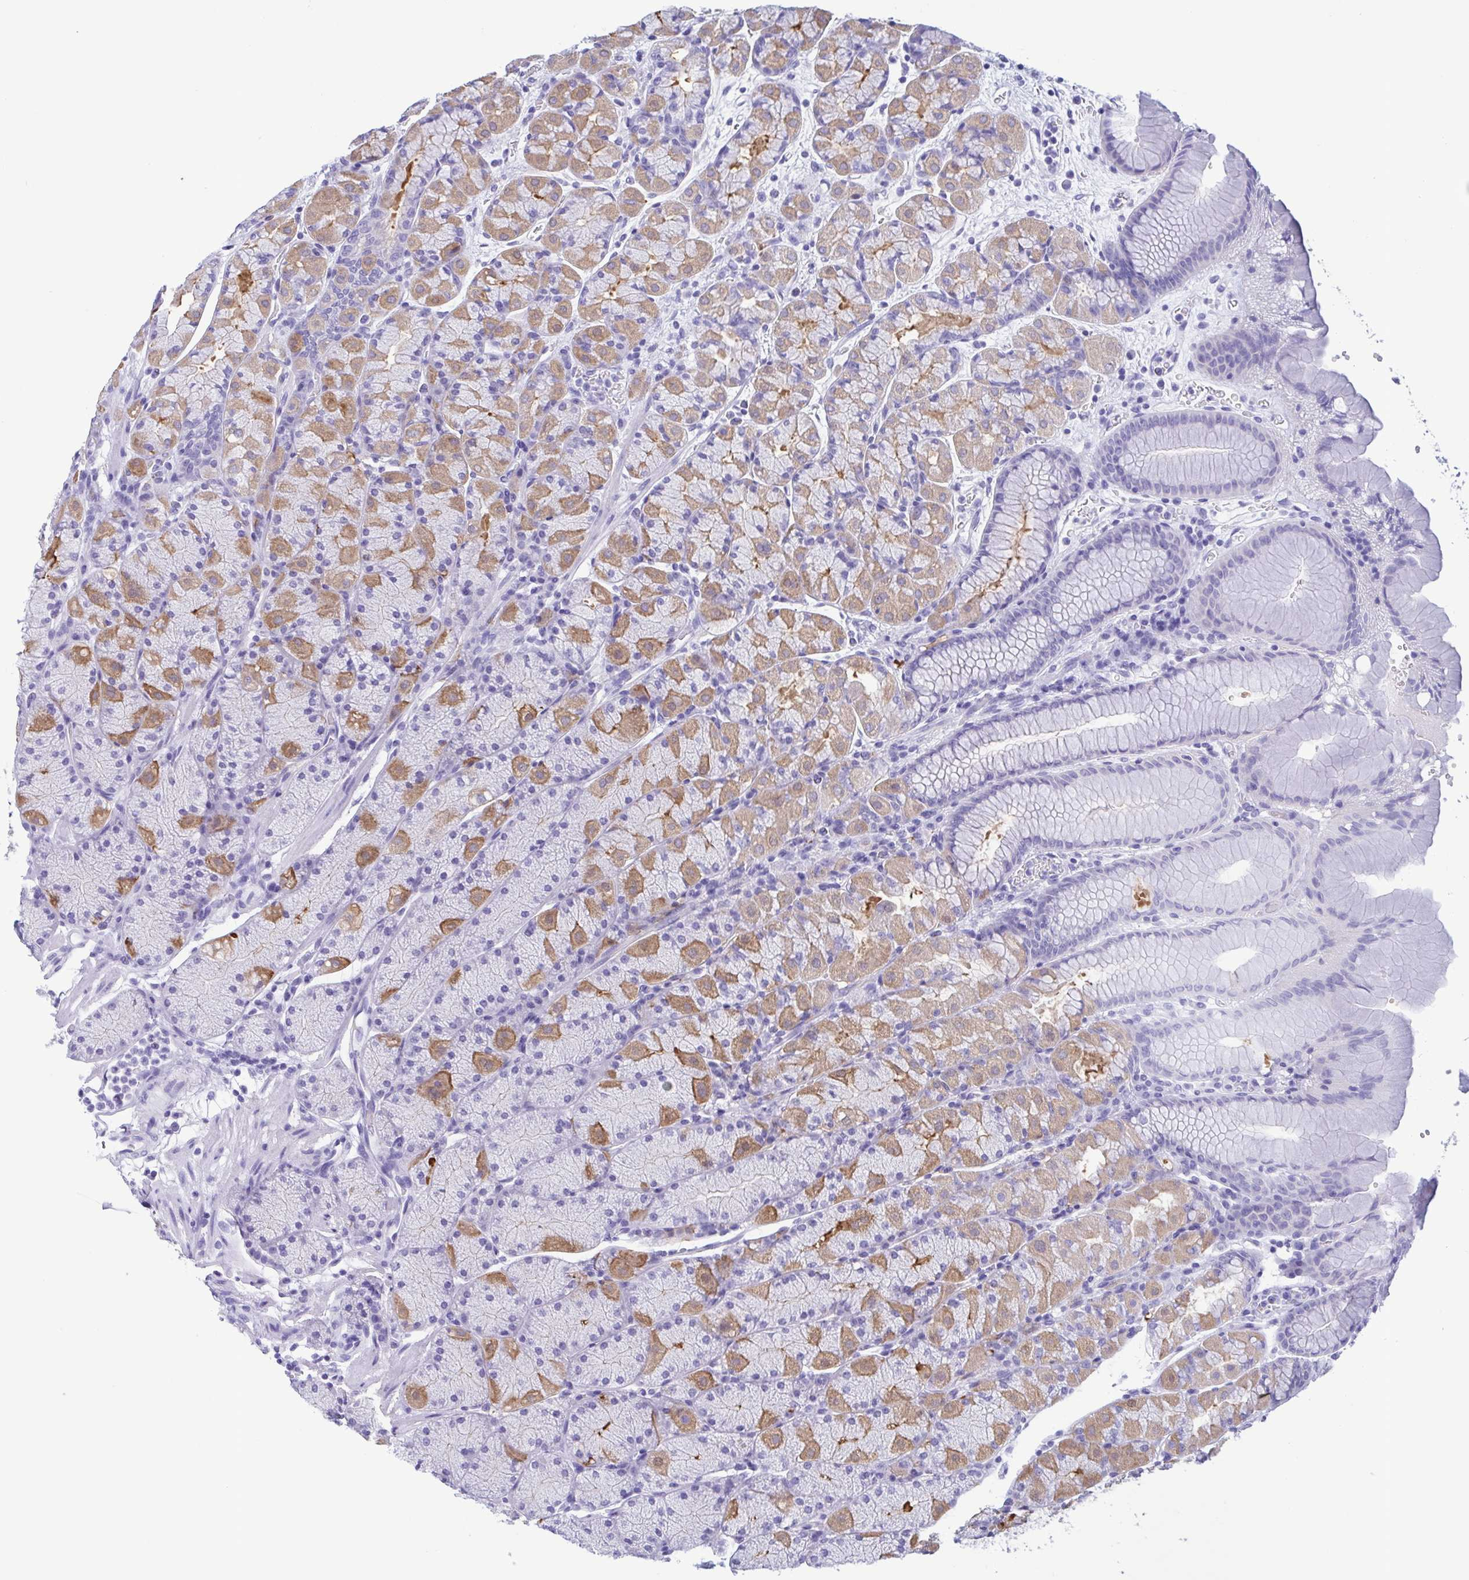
{"staining": {"intensity": "moderate", "quantity": "<25%", "location": "cytoplasmic/membranous"}, "tissue": "stomach", "cell_type": "Glandular cells", "image_type": "normal", "snomed": [{"axis": "morphology", "description": "Normal tissue, NOS"}, {"axis": "topography", "description": "Stomach, upper"}, {"axis": "topography", "description": "Stomach"}], "caption": "Unremarkable stomach was stained to show a protein in brown. There is low levels of moderate cytoplasmic/membranous positivity in about <25% of glandular cells.", "gene": "TSPY10", "patient": {"sex": "male", "age": 76}}